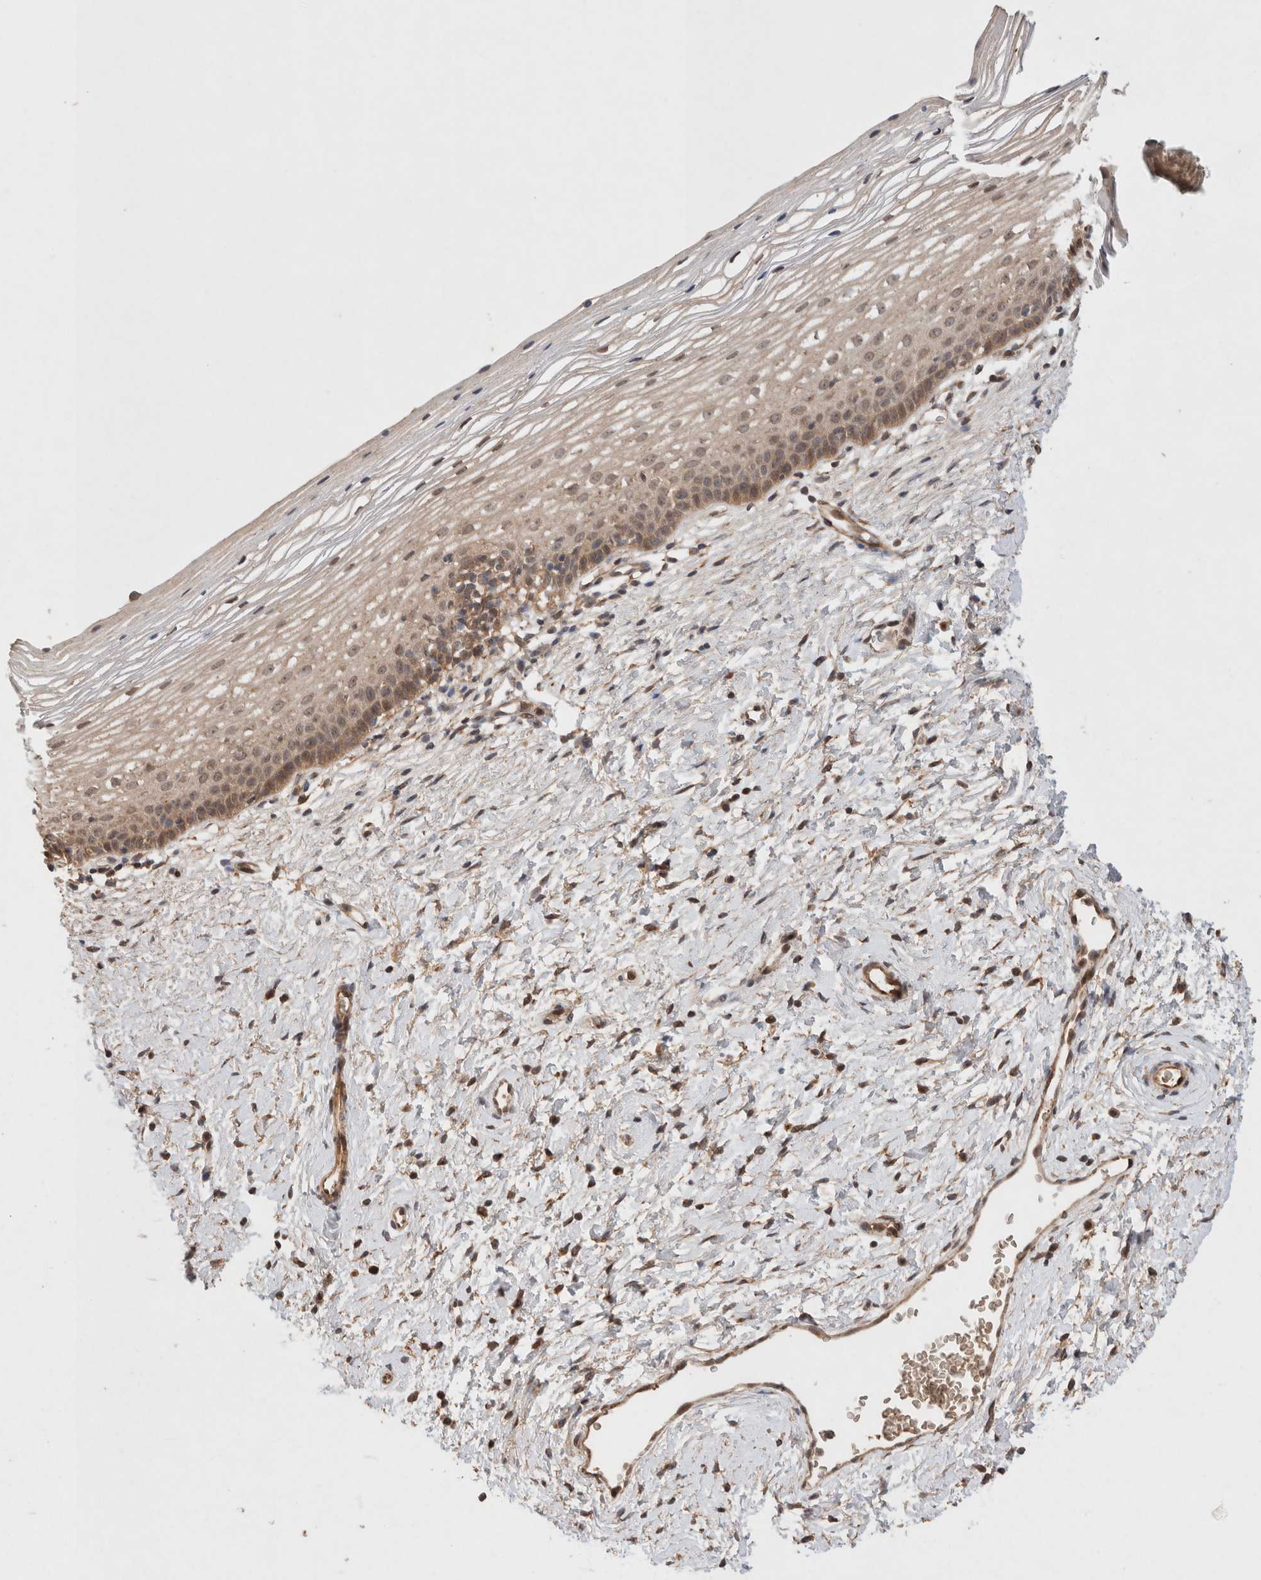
{"staining": {"intensity": "moderate", "quantity": ">75%", "location": "cytoplasmic/membranous"}, "tissue": "cervix", "cell_type": "Glandular cells", "image_type": "normal", "snomed": [{"axis": "morphology", "description": "Normal tissue, NOS"}, {"axis": "topography", "description": "Cervix"}], "caption": "A histopathology image showing moderate cytoplasmic/membranous expression in about >75% of glandular cells in unremarkable cervix, as visualized by brown immunohistochemical staining.", "gene": "KLHL20", "patient": {"sex": "female", "age": 72}}